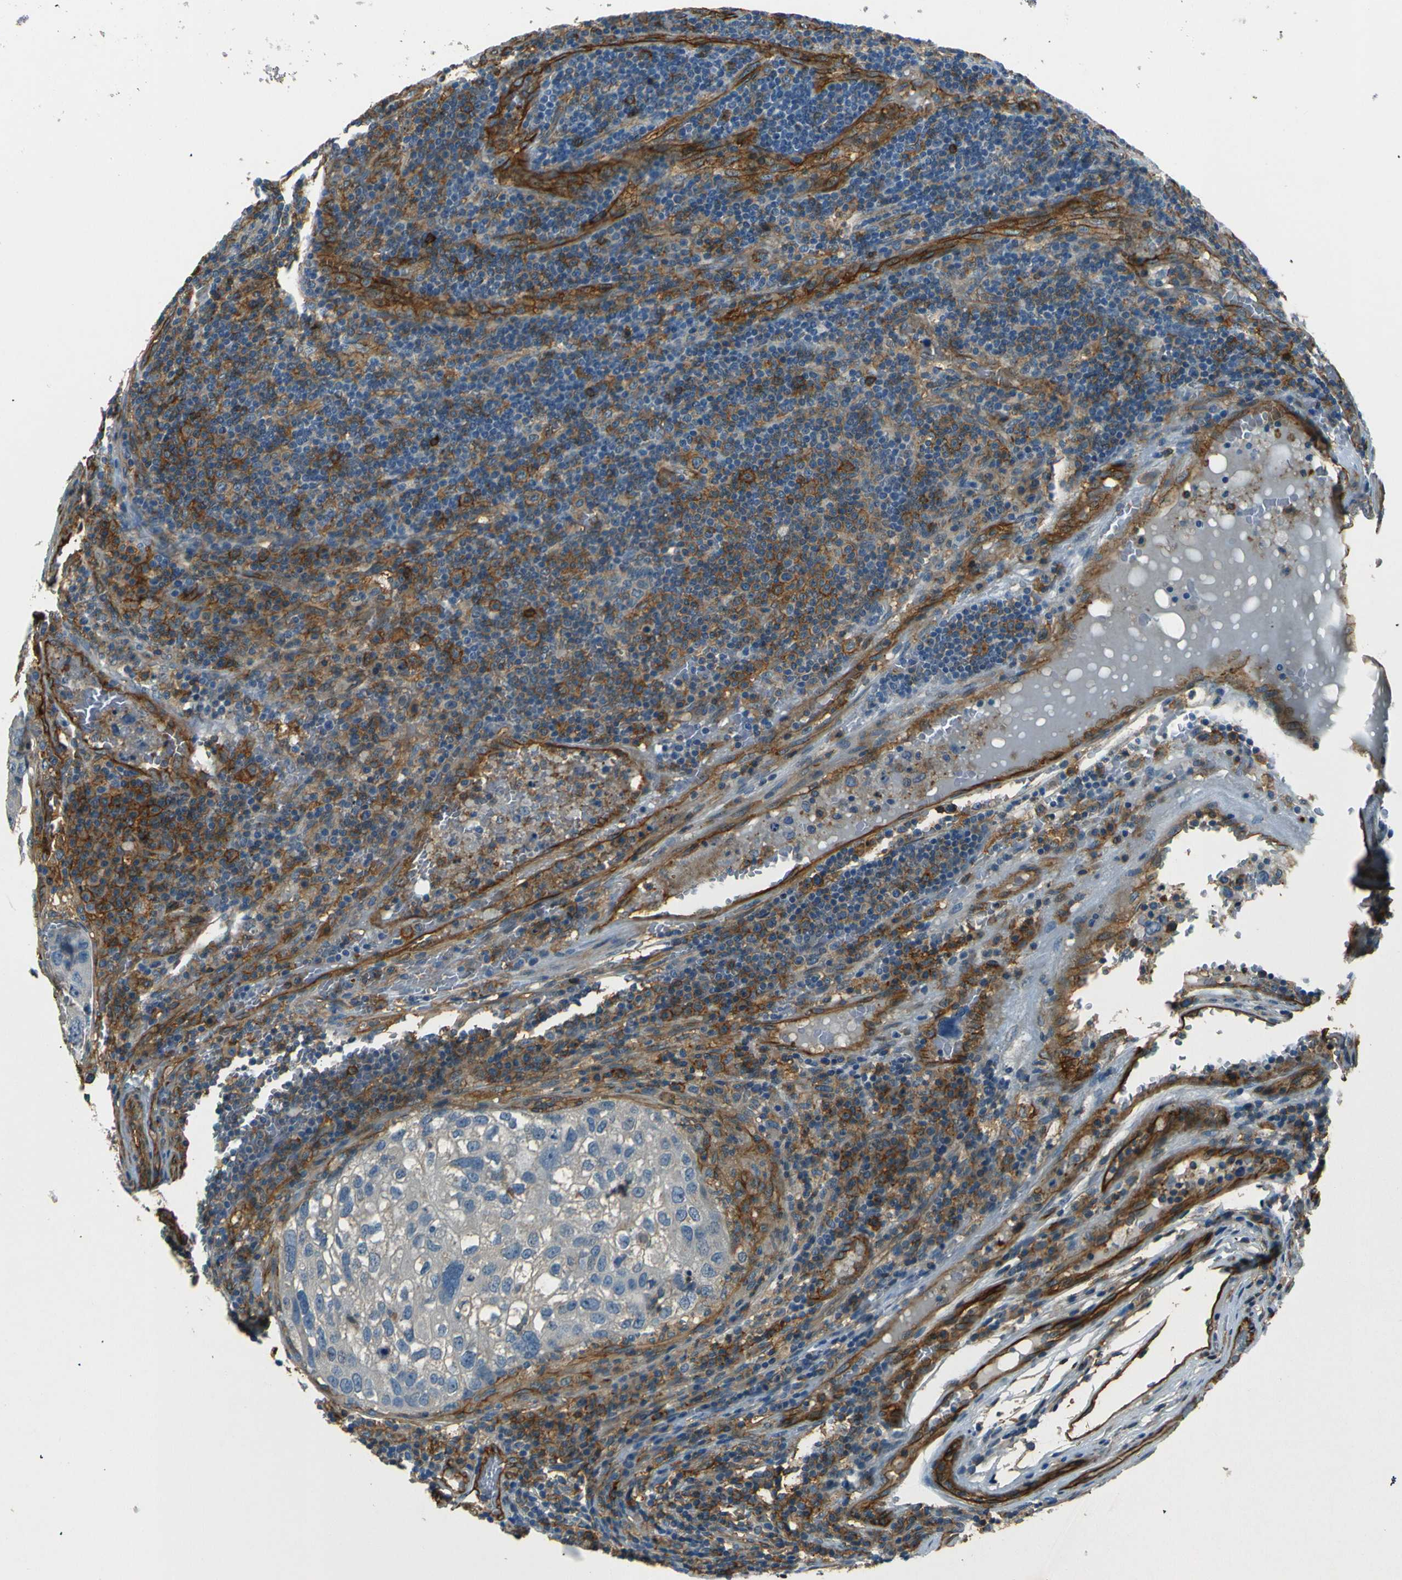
{"staining": {"intensity": "negative", "quantity": "none", "location": "none"}, "tissue": "urothelial cancer", "cell_type": "Tumor cells", "image_type": "cancer", "snomed": [{"axis": "morphology", "description": "Urothelial carcinoma, High grade"}, {"axis": "topography", "description": "Lymph node"}, {"axis": "topography", "description": "Urinary bladder"}], "caption": "Immunohistochemistry (IHC) of urothelial carcinoma (high-grade) displays no expression in tumor cells.", "gene": "ENTPD1", "patient": {"sex": "male", "age": 51}}